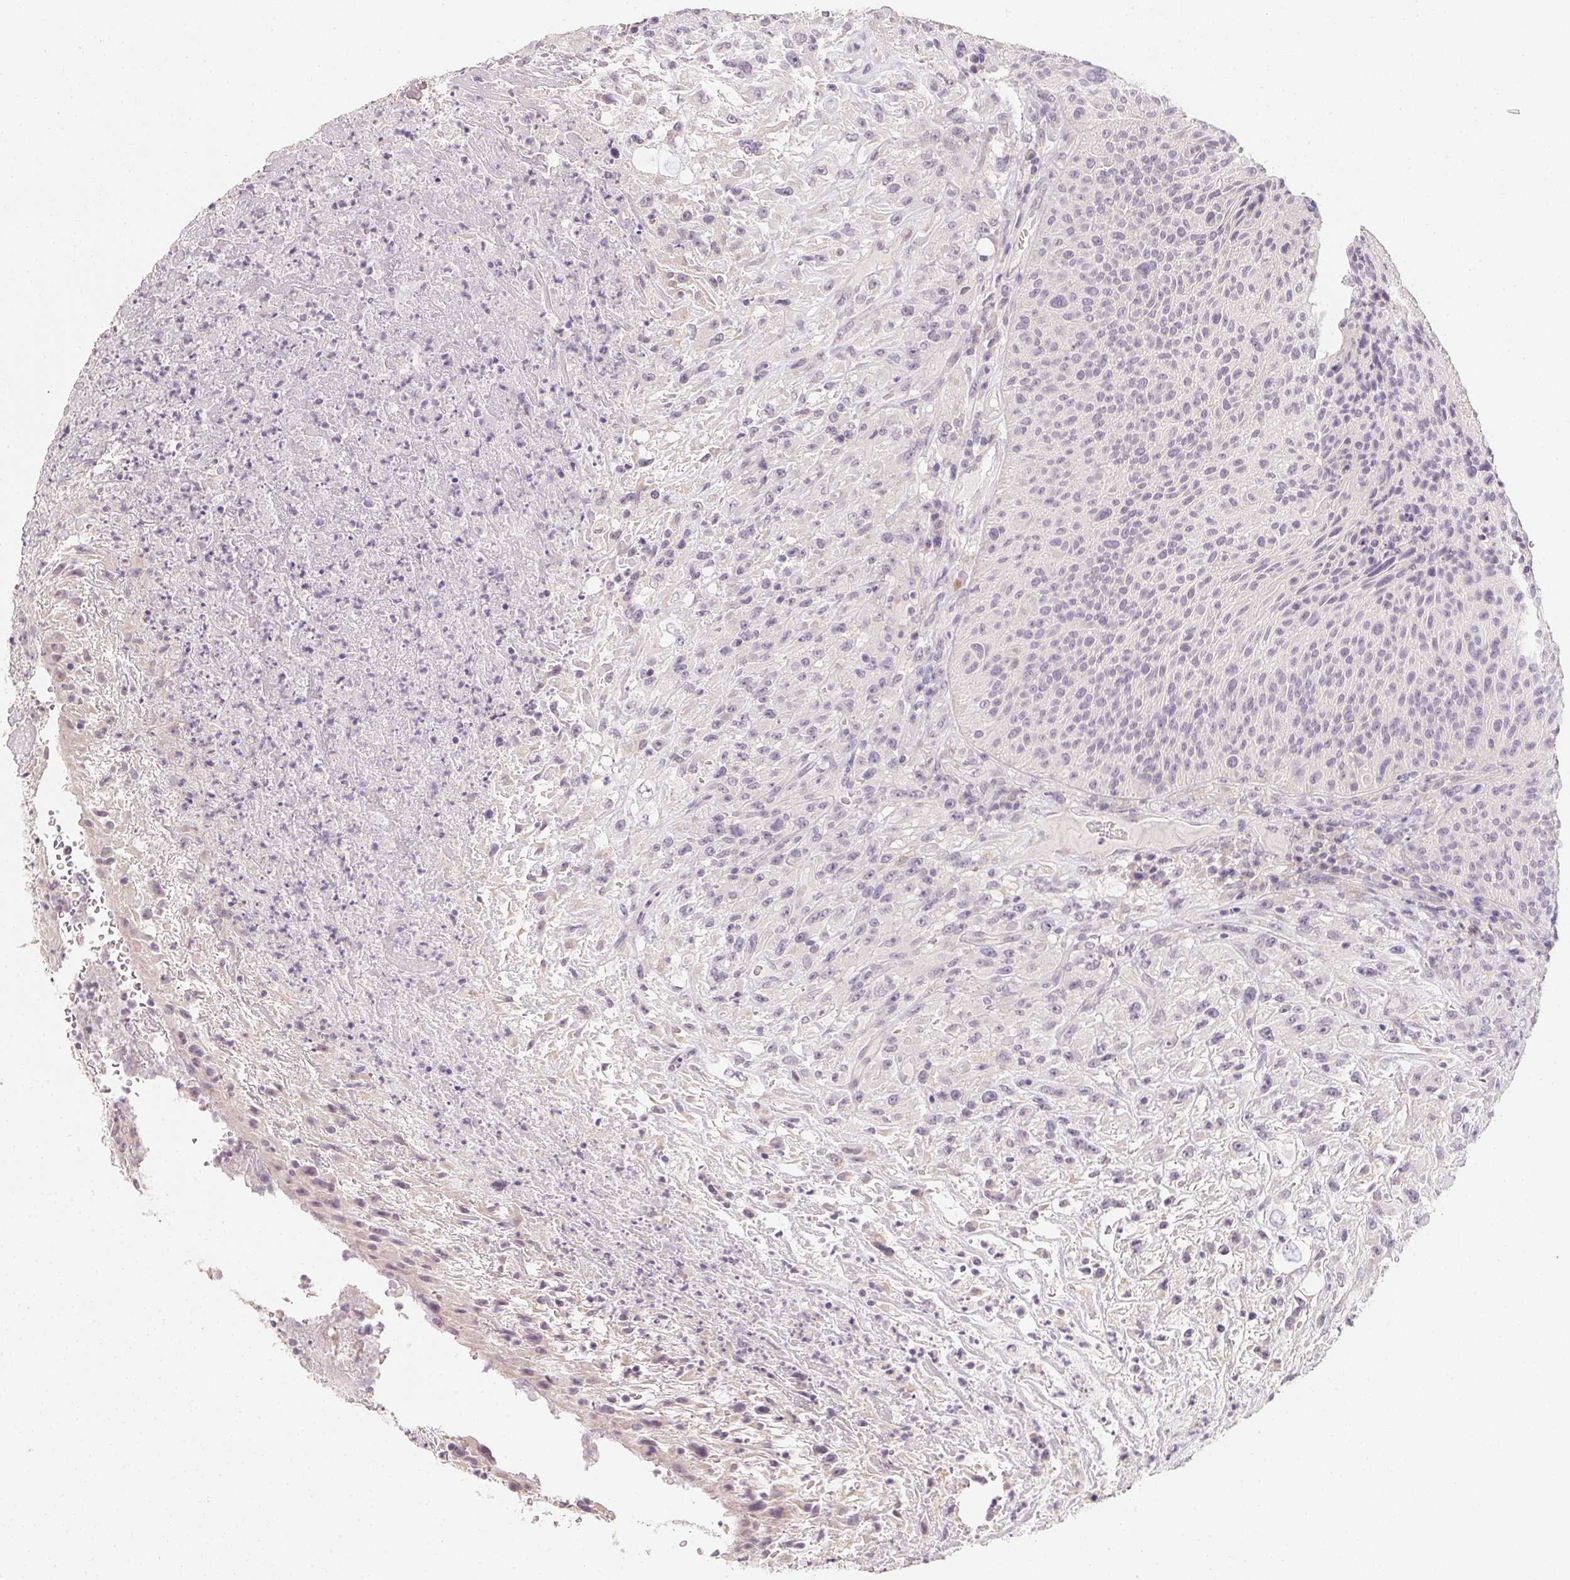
{"staining": {"intensity": "negative", "quantity": "none", "location": "none"}, "tissue": "urothelial cancer", "cell_type": "Tumor cells", "image_type": "cancer", "snomed": [{"axis": "morphology", "description": "Urothelial carcinoma, High grade"}, {"axis": "topography", "description": "Urinary bladder"}], "caption": "An image of human high-grade urothelial carcinoma is negative for staining in tumor cells.", "gene": "ZBBX", "patient": {"sex": "male", "age": 66}}